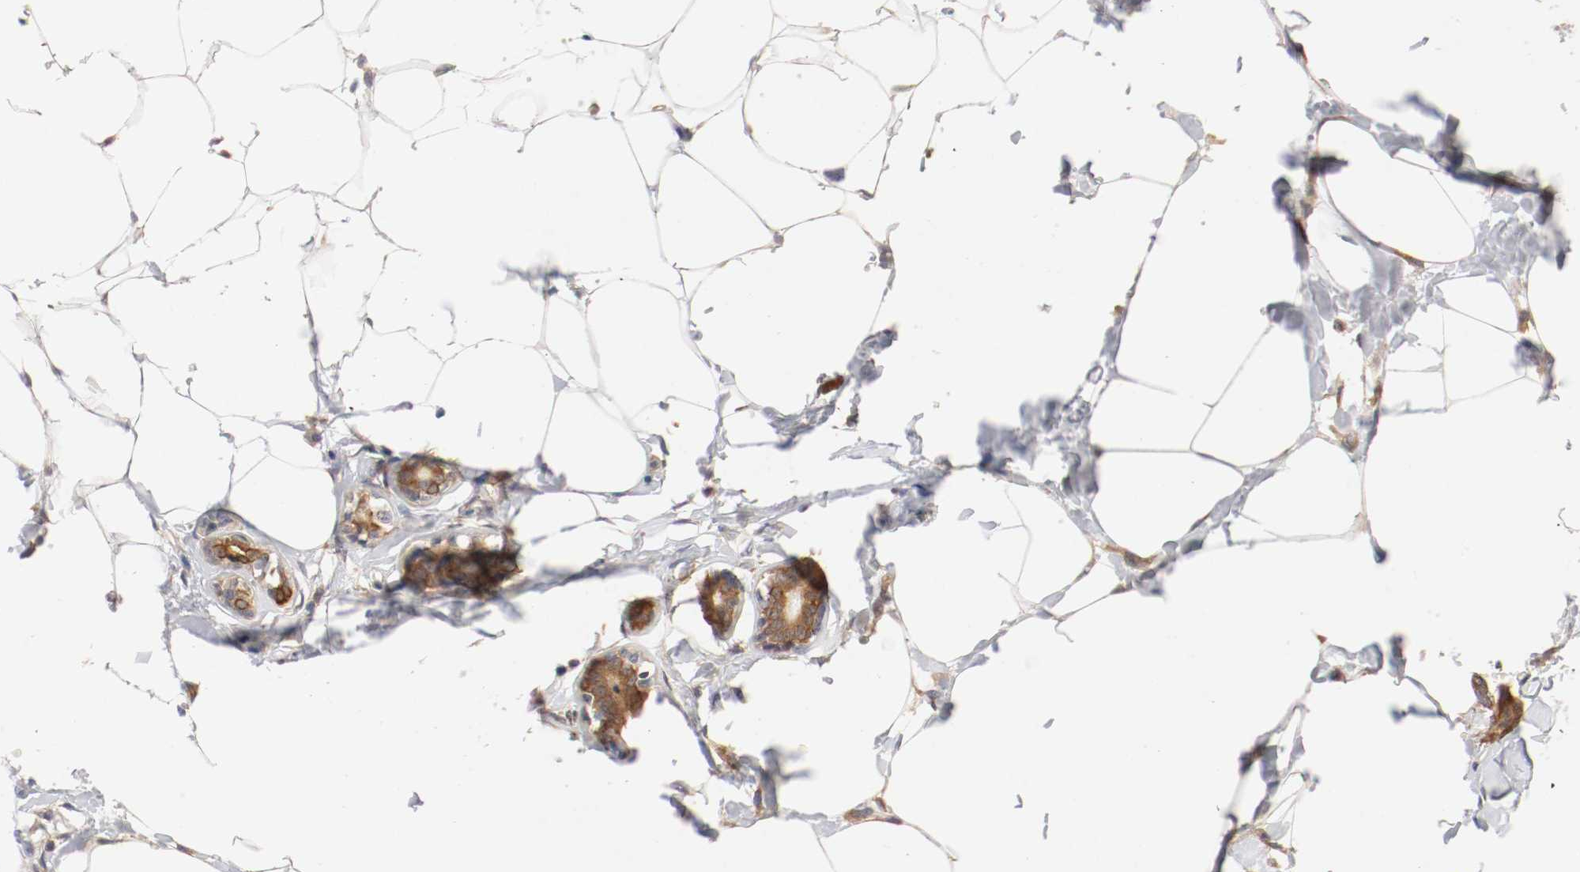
{"staining": {"intensity": "moderate", "quantity": ">75%", "location": "cytoplasmic/membranous"}, "tissue": "breast cancer", "cell_type": "Tumor cells", "image_type": "cancer", "snomed": [{"axis": "morphology", "description": "Normal tissue, NOS"}, {"axis": "morphology", "description": "Duct carcinoma"}, {"axis": "topography", "description": "Breast"}], "caption": "This is an image of immunohistochemistry staining of breast cancer (invasive ductal carcinoma), which shows moderate staining in the cytoplasmic/membranous of tumor cells.", "gene": "FKBP3", "patient": {"sex": "female", "age": 50}}